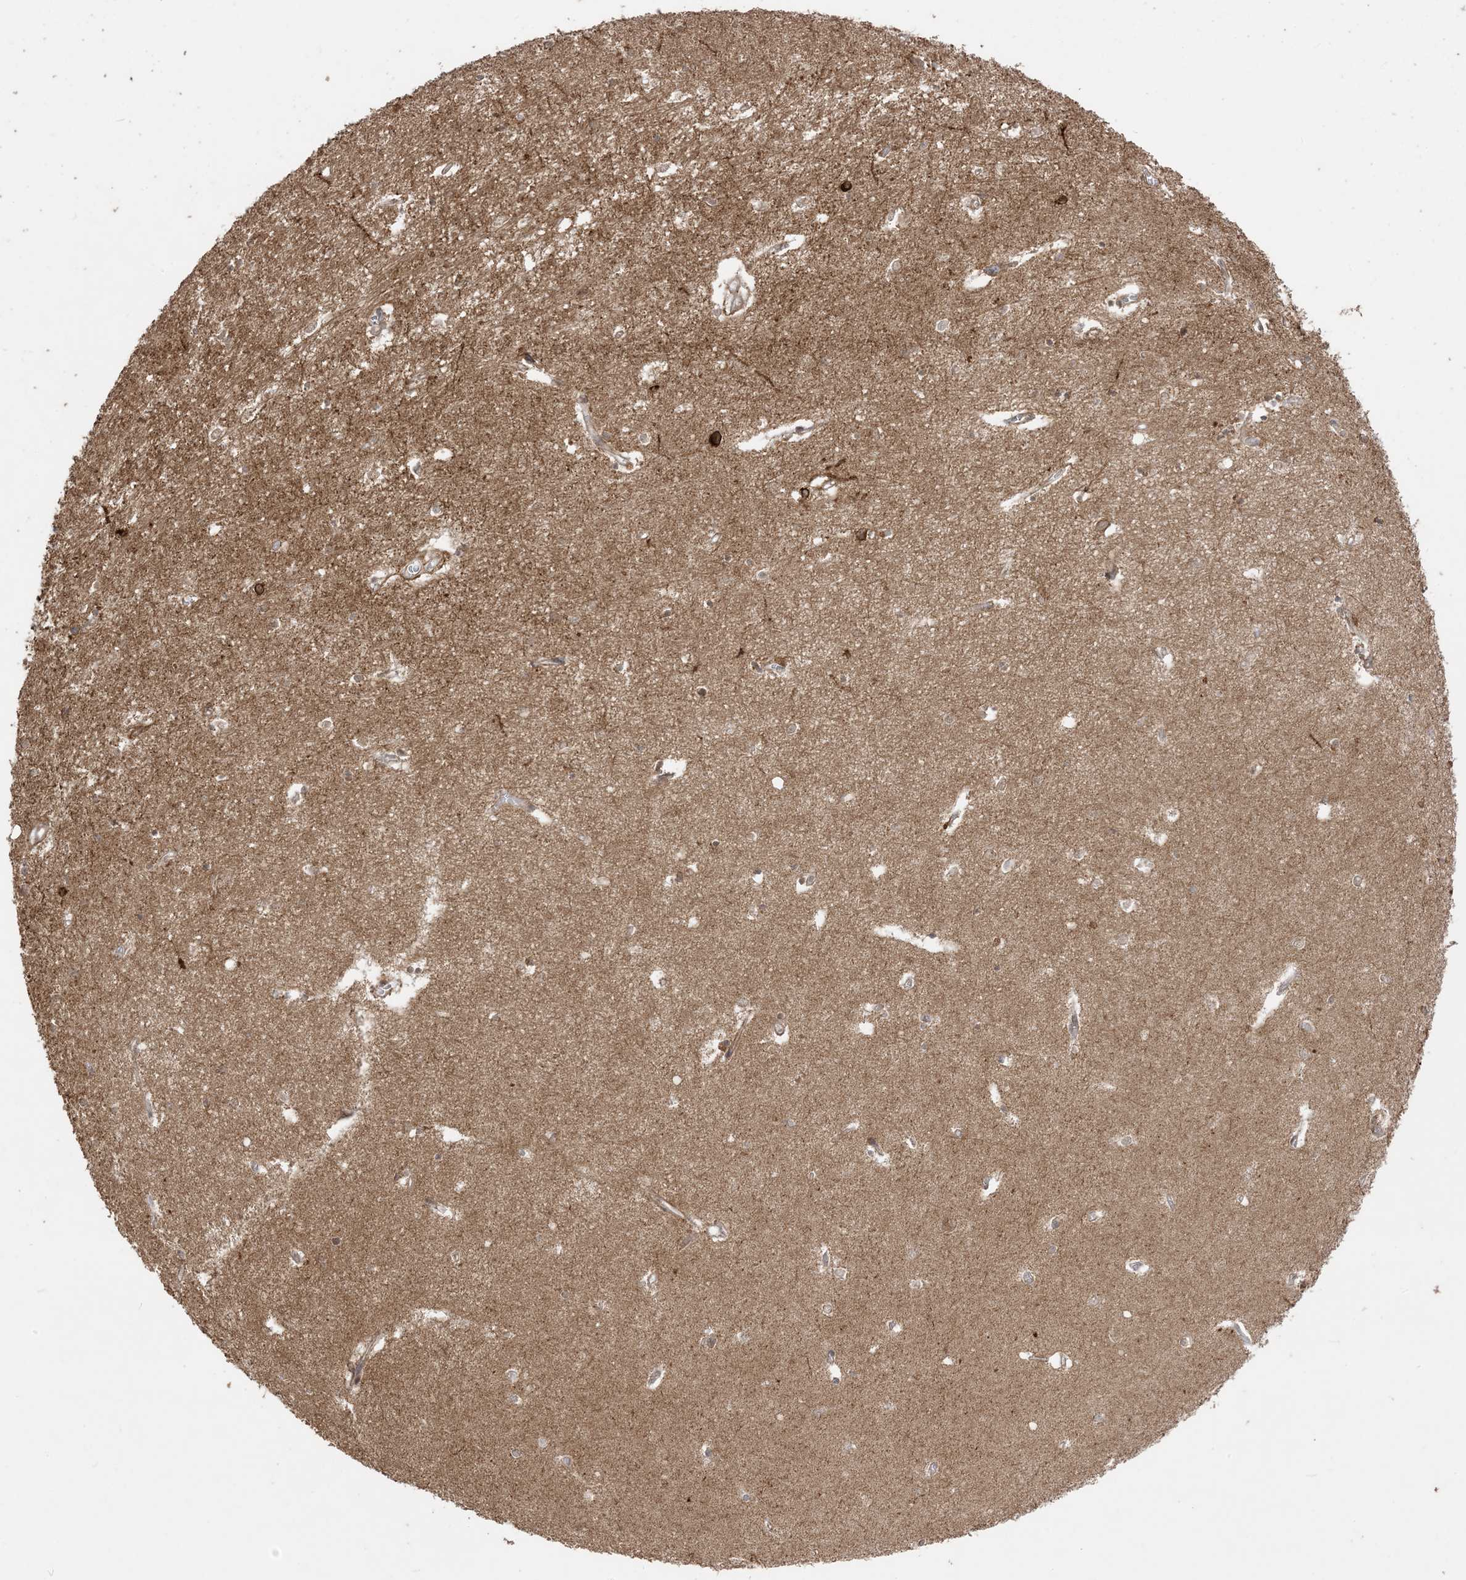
{"staining": {"intensity": "weak", "quantity": "25%-75%", "location": "cytoplasmic/membranous"}, "tissue": "hippocampus", "cell_type": "Glial cells", "image_type": "normal", "snomed": [{"axis": "morphology", "description": "Normal tissue, NOS"}, {"axis": "topography", "description": "Hippocampus"}], "caption": "Immunohistochemistry (IHC) (DAB) staining of unremarkable hippocampus shows weak cytoplasmic/membranous protein expression in approximately 25%-75% of glial cells.", "gene": "SIRT3", "patient": {"sex": "female", "age": 64}}